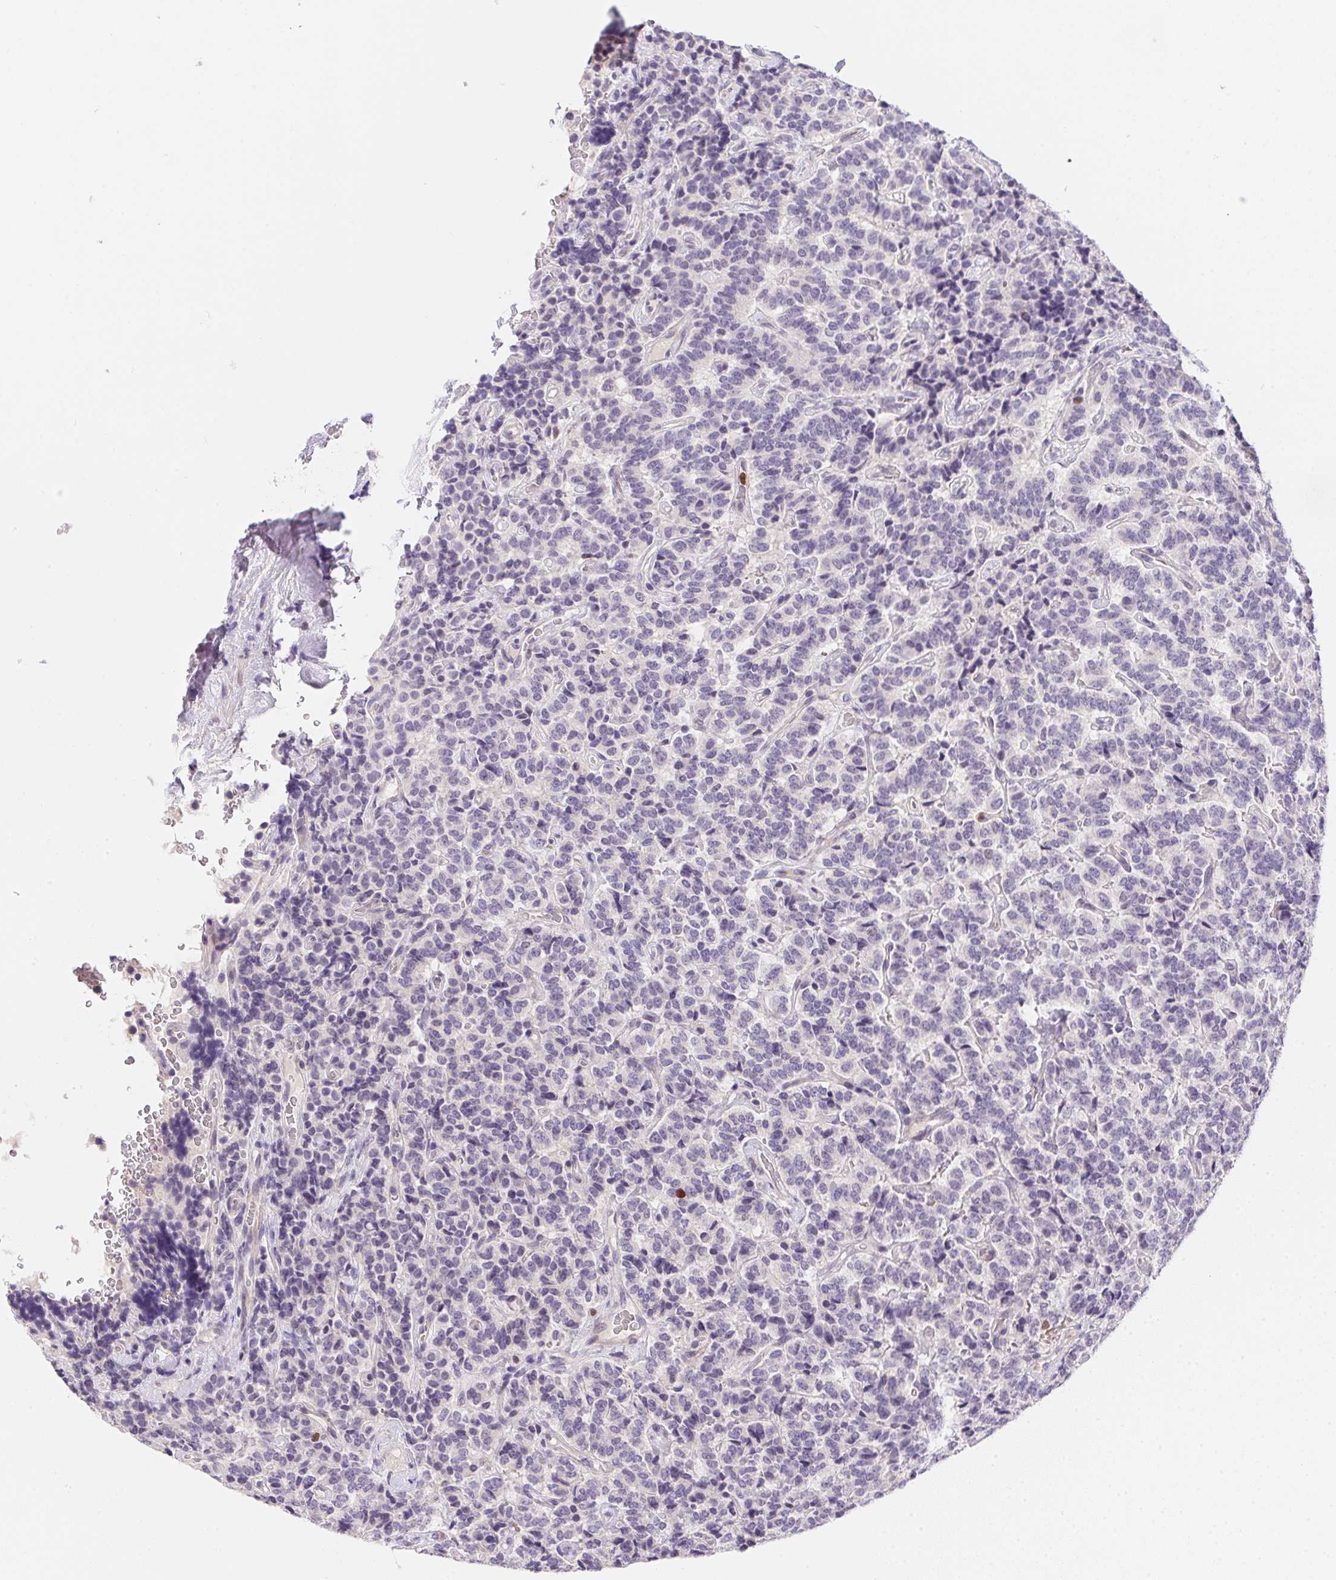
{"staining": {"intensity": "negative", "quantity": "none", "location": "none"}, "tissue": "carcinoid", "cell_type": "Tumor cells", "image_type": "cancer", "snomed": [{"axis": "morphology", "description": "Carcinoid, malignant, NOS"}, {"axis": "topography", "description": "Pancreas"}], "caption": "Malignant carcinoid stained for a protein using immunohistochemistry demonstrates no positivity tumor cells.", "gene": "HELLS", "patient": {"sex": "male", "age": 36}}